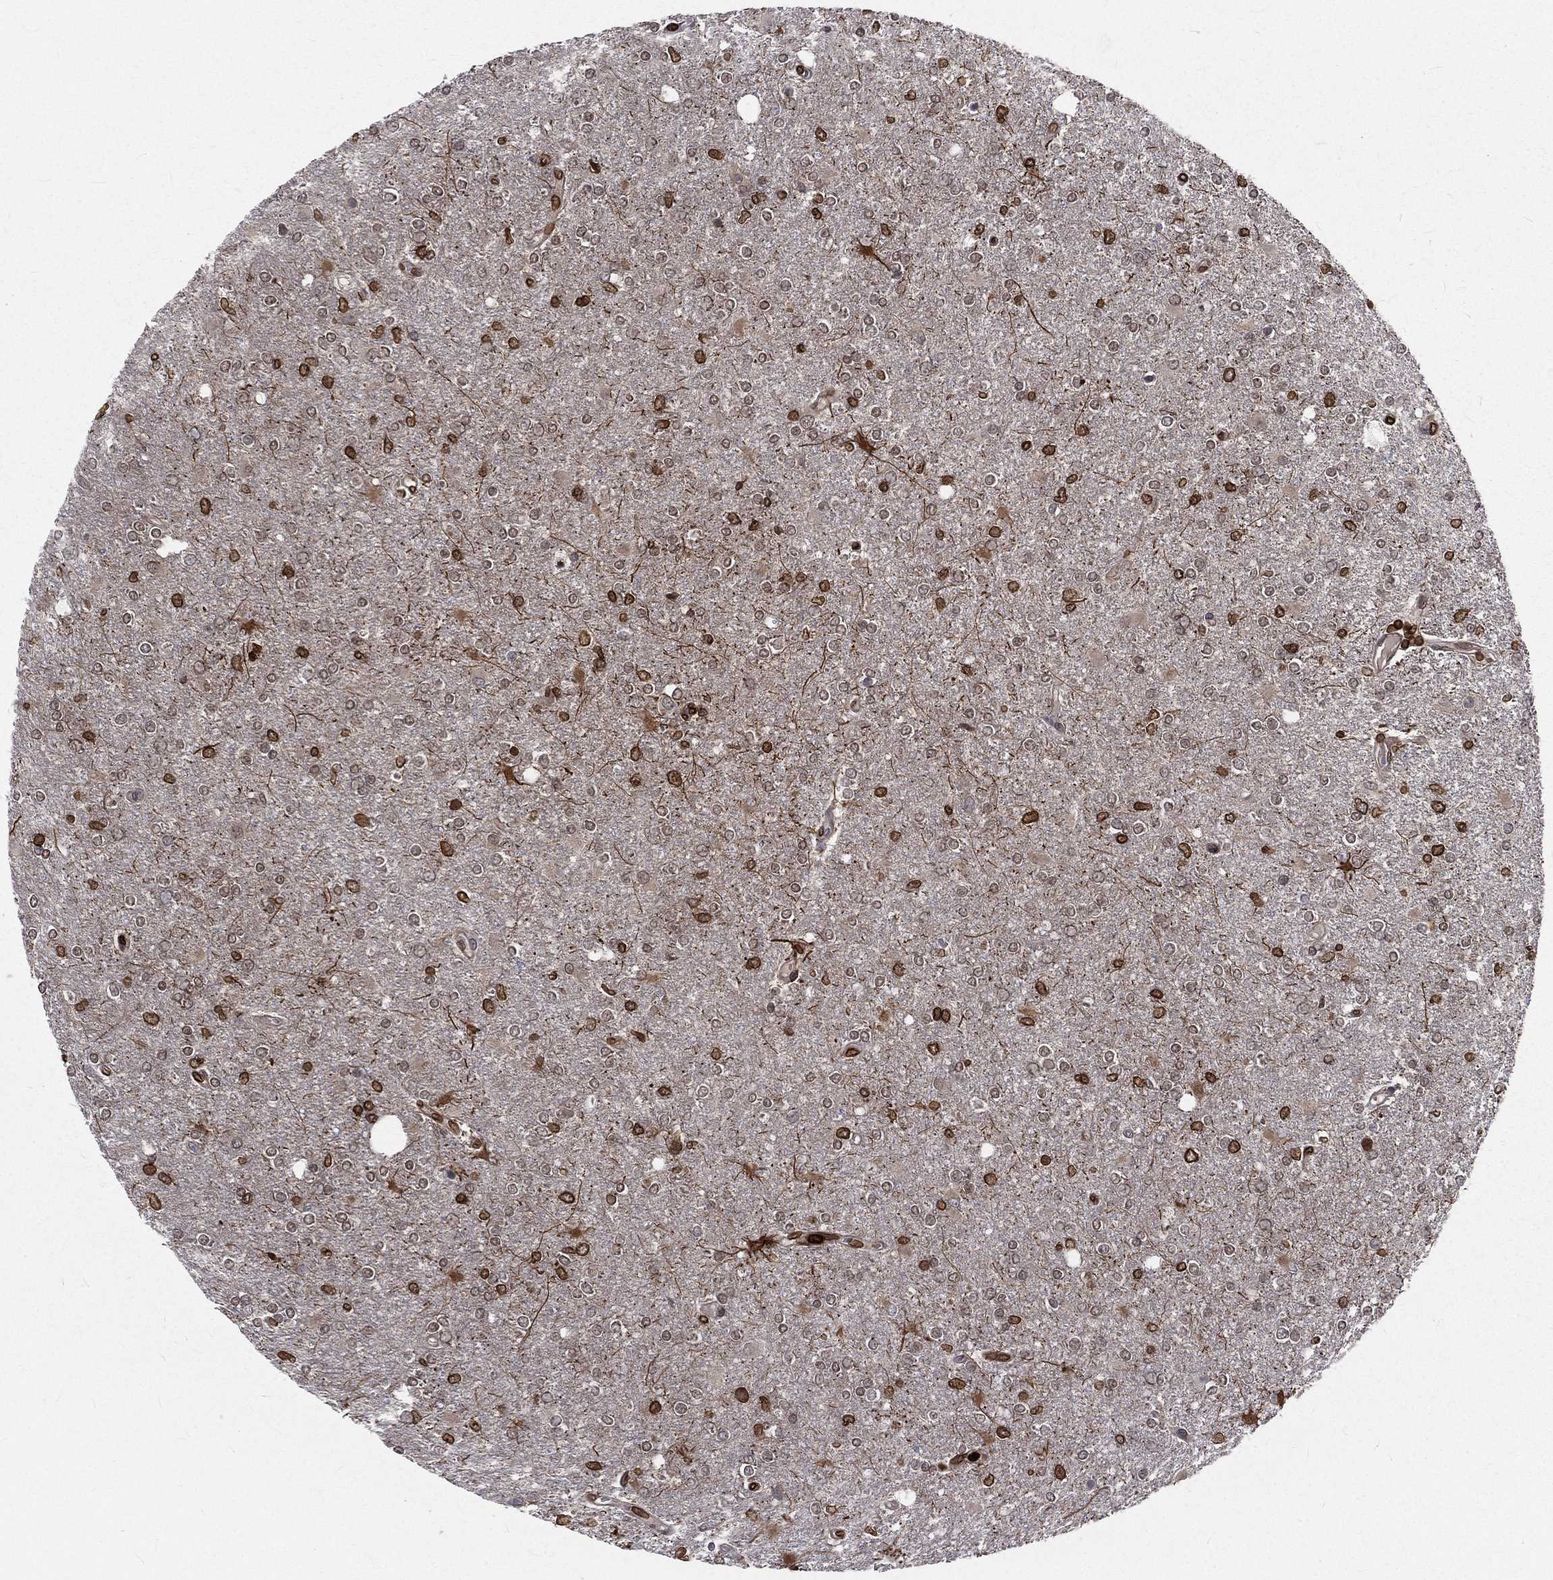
{"staining": {"intensity": "strong", "quantity": "<25%", "location": "cytoplasmic/membranous,nuclear"}, "tissue": "glioma", "cell_type": "Tumor cells", "image_type": "cancer", "snomed": [{"axis": "morphology", "description": "Glioma, malignant, High grade"}, {"axis": "topography", "description": "Cerebral cortex"}], "caption": "The histopathology image demonstrates immunohistochemical staining of glioma. There is strong cytoplasmic/membranous and nuclear expression is appreciated in approximately <25% of tumor cells.", "gene": "LBR", "patient": {"sex": "male", "age": 70}}